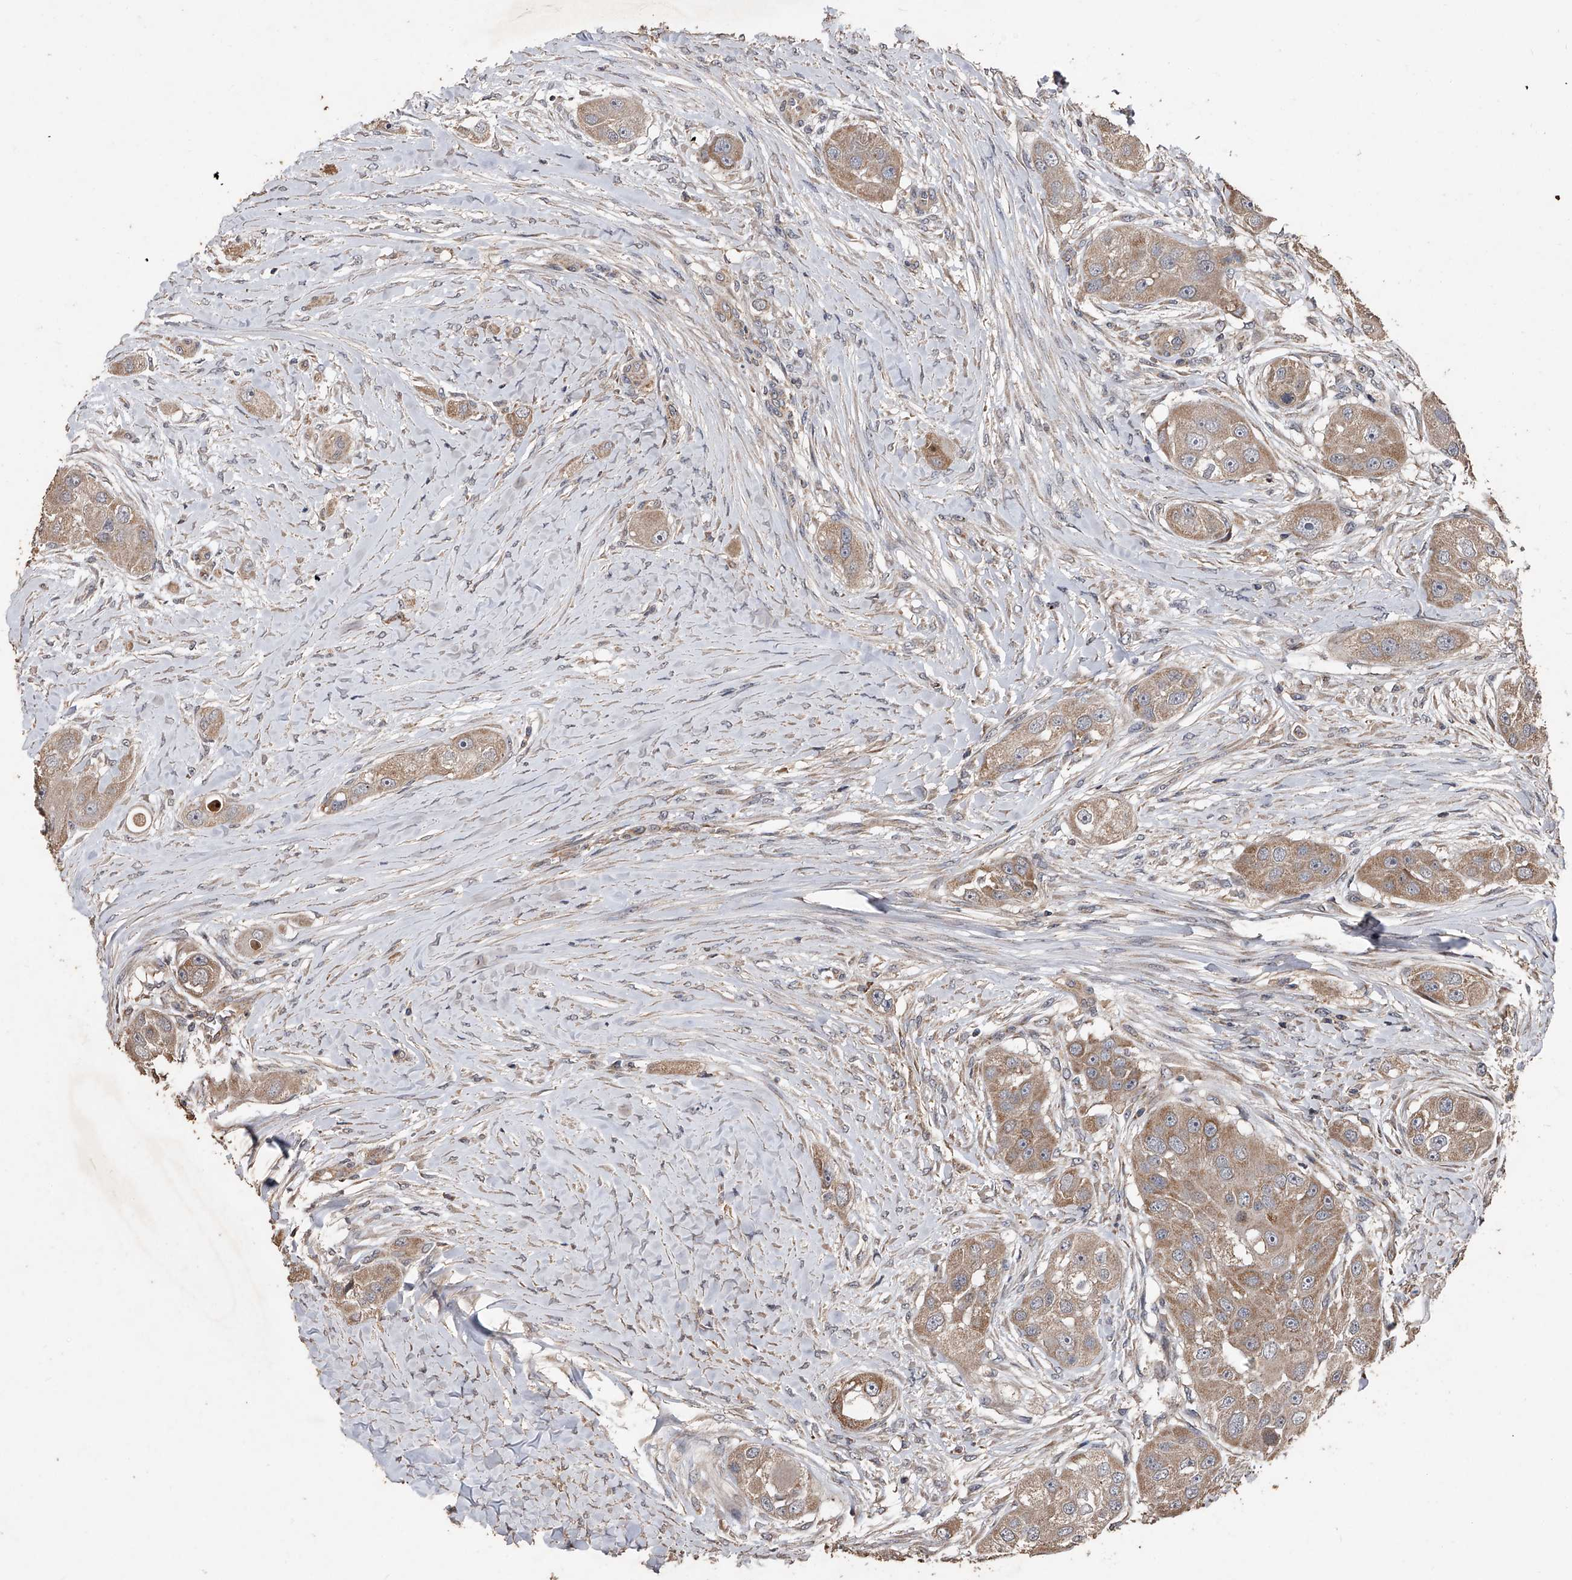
{"staining": {"intensity": "moderate", "quantity": ">75%", "location": "cytoplasmic/membranous"}, "tissue": "head and neck cancer", "cell_type": "Tumor cells", "image_type": "cancer", "snomed": [{"axis": "morphology", "description": "Normal tissue, NOS"}, {"axis": "morphology", "description": "Squamous cell carcinoma, NOS"}, {"axis": "topography", "description": "Skeletal muscle"}, {"axis": "topography", "description": "Head-Neck"}], "caption": "Immunohistochemical staining of head and neck cancer demonstrates medium levels of moderate cytoplasmic/membranous protein expression in approximately >75% of tumor cells.", "gene": "LTV1", "patient": {"sex": "male", "age": 51}}